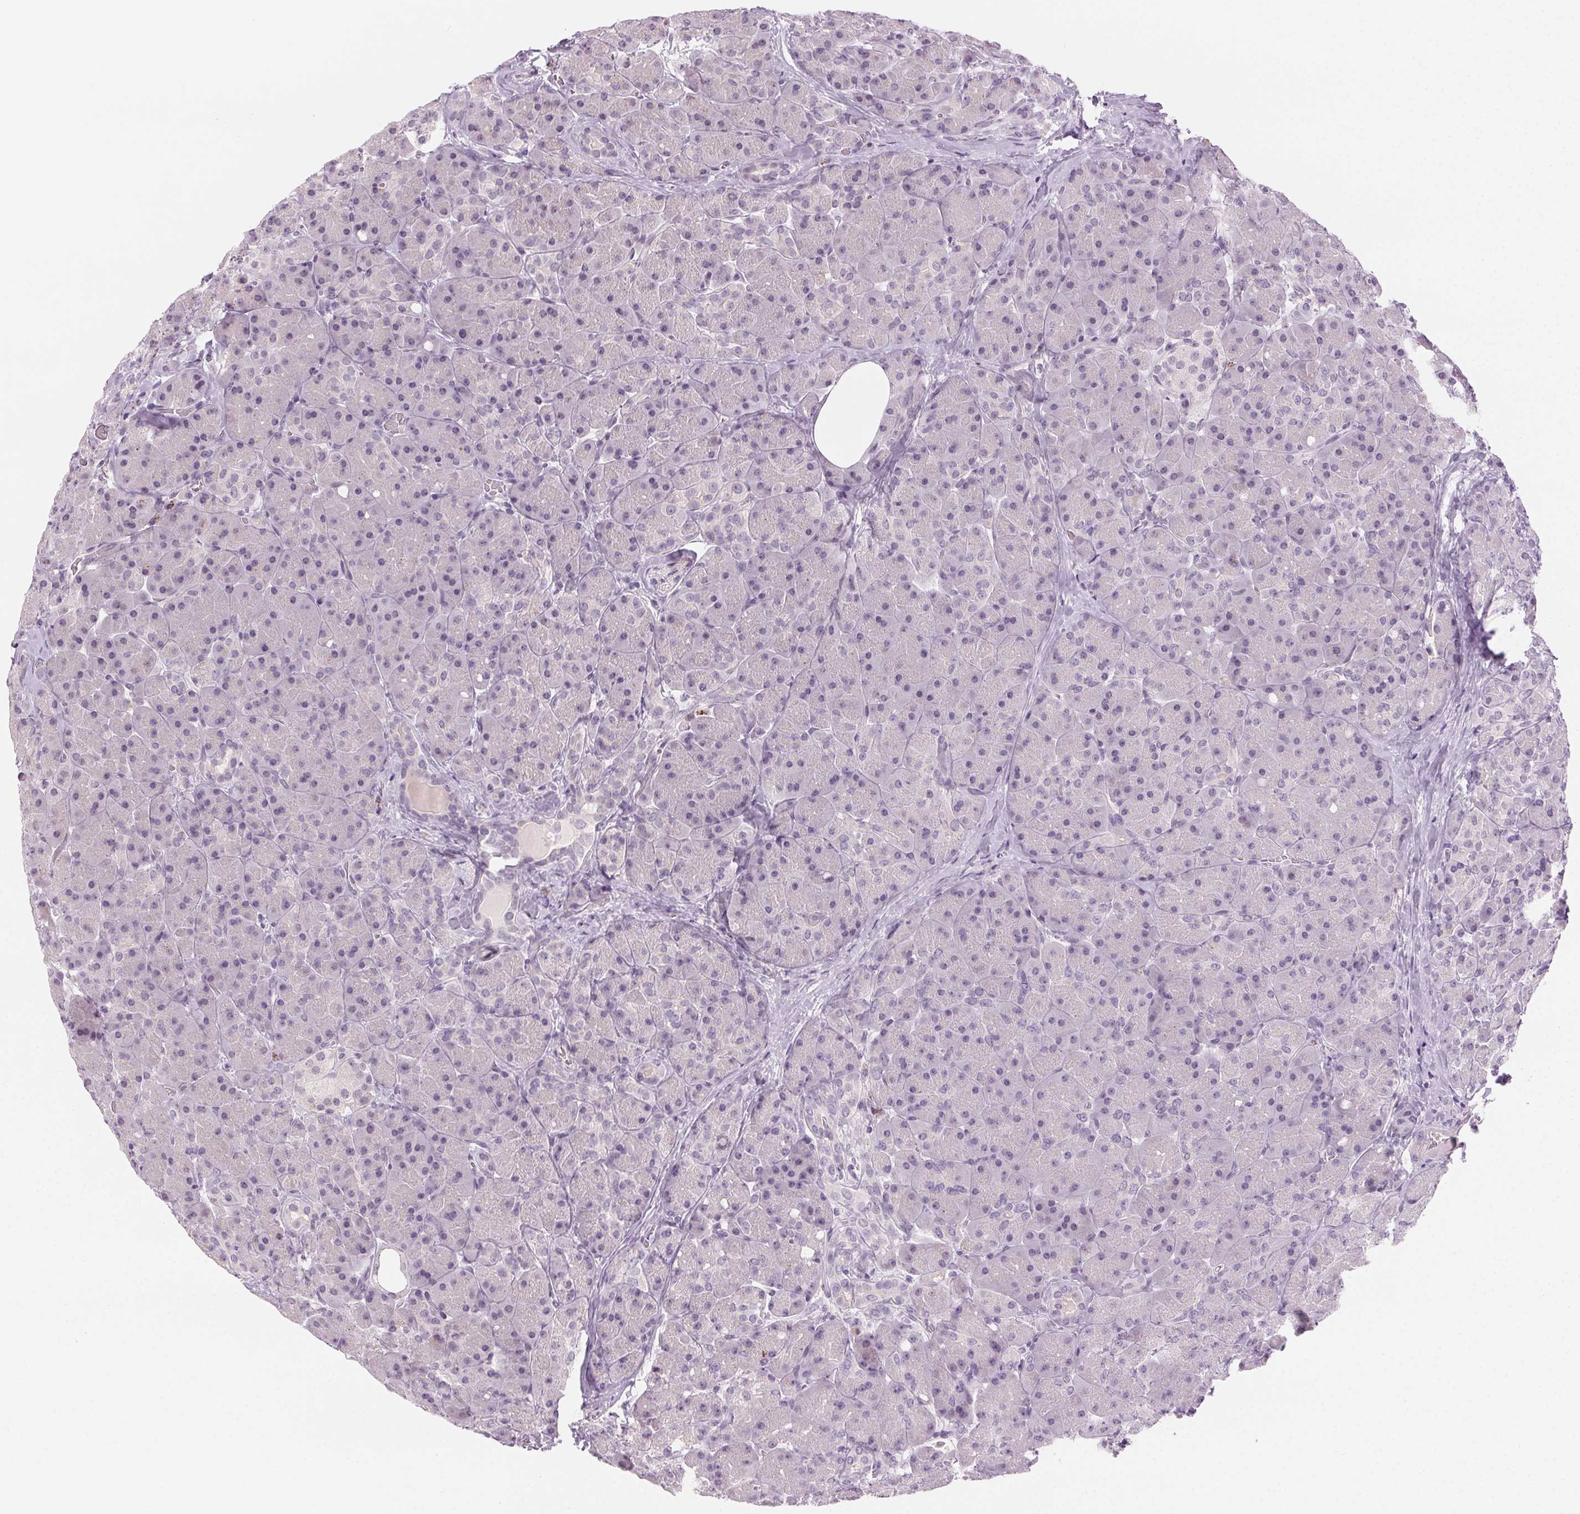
{"staining": {"intensity": "negative", "quantity": "none", "location": "none"}, "tissue": "pancreas", "cell_type": "Exocrine glandular cells", "image_type": "normal", "snomed": [{"axis": "morphology", "description": "Normal tissue, NOS"}, {"axis": "topography", "description": "Pancreas"}], "caption": "Unremarkable pancreas was stained to show a protein in brown. There is no significant staining in exocrine glandular cells. (Stains: DAB (3,3'-diaminobenzidine) immunohistochemistry with hematoxylin counter stain, Microscopy: brightfield microscopy at high magnification).", "gene": "HSF5", "patient": {"sex": "male", "age": 55}}